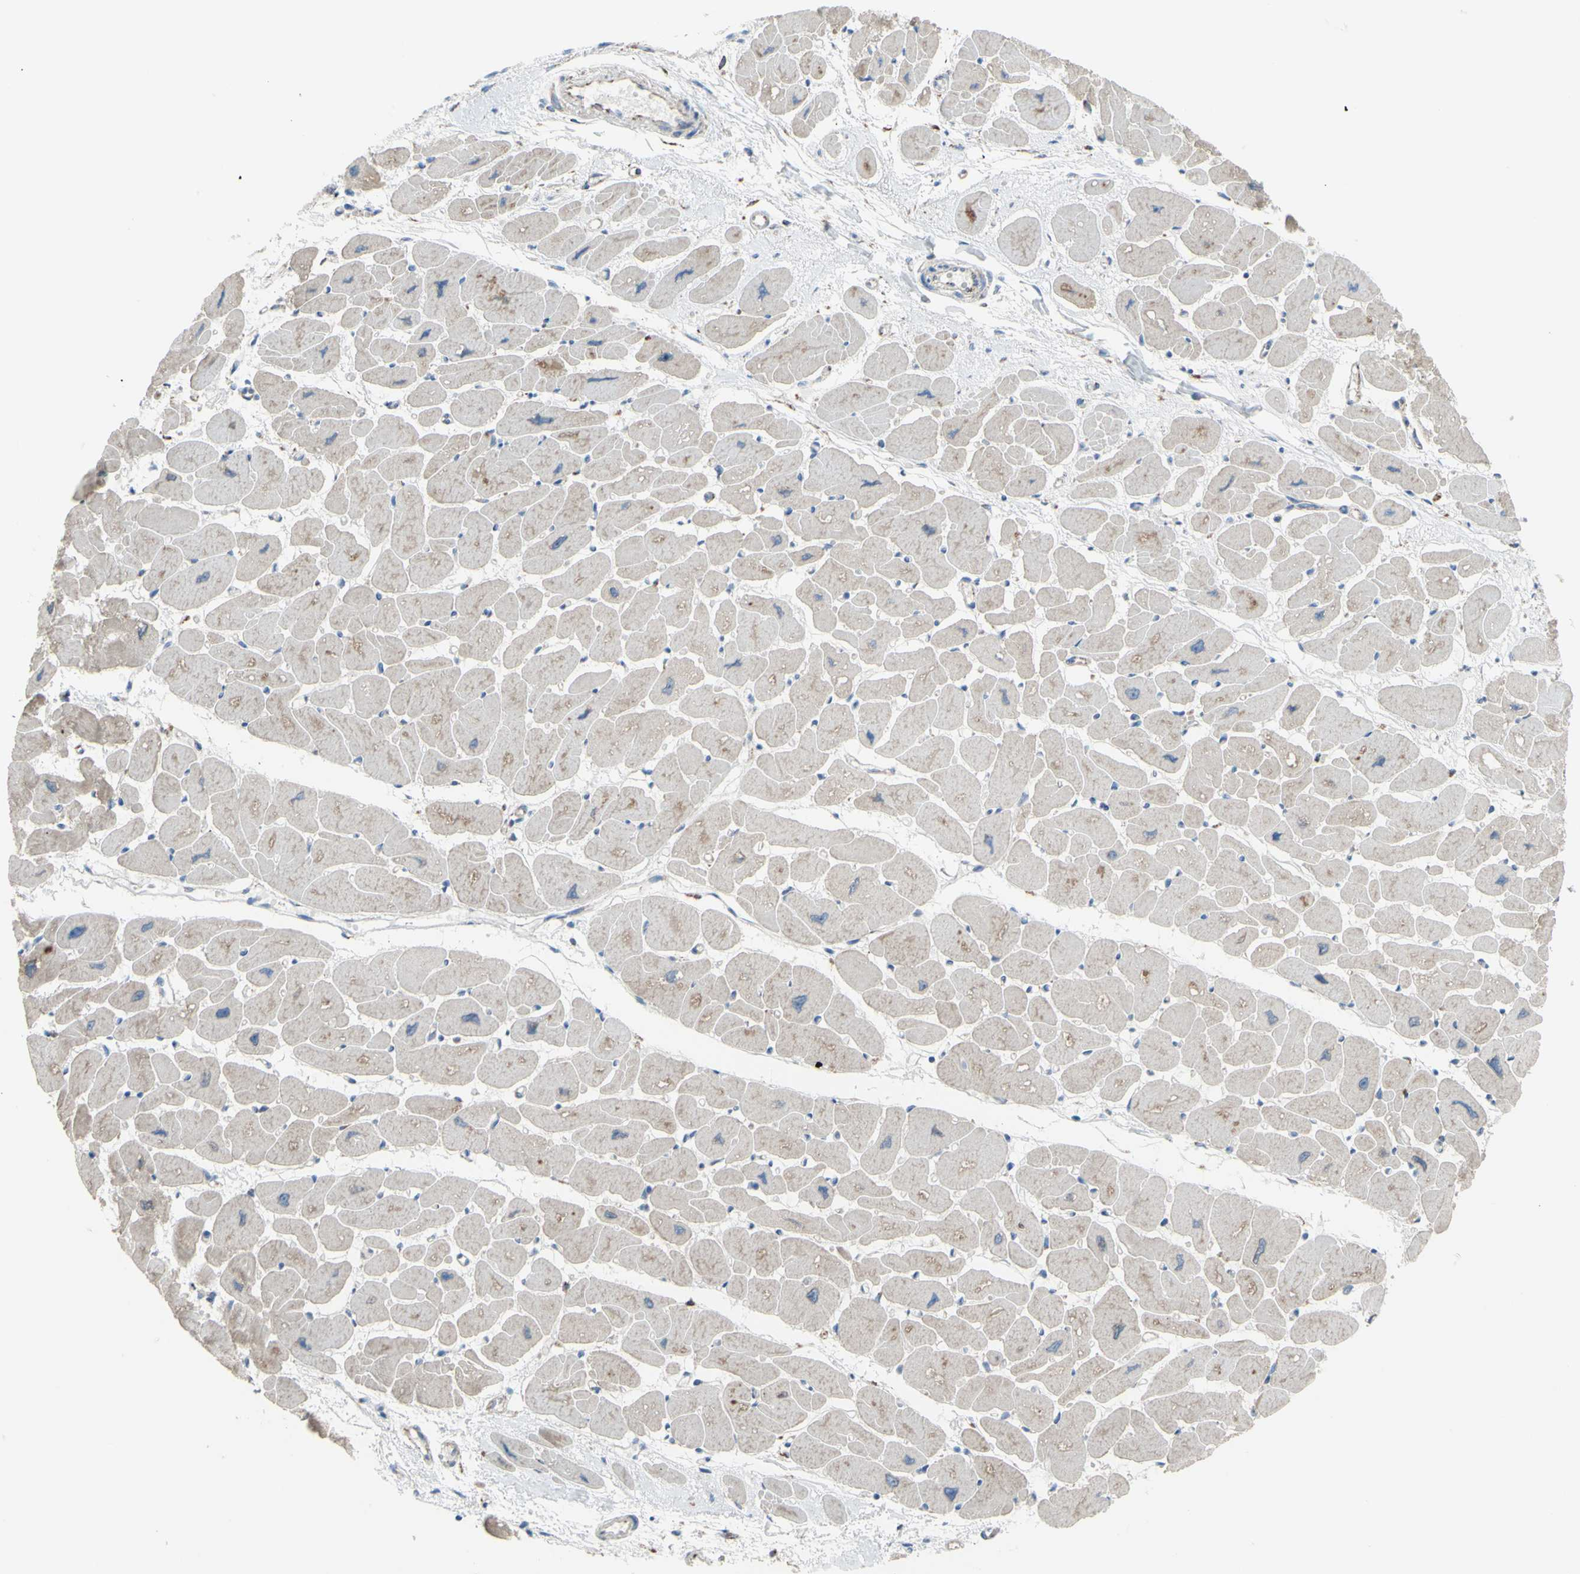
{"staining": {"intensity": "weak", "quantity": "25%-75%", "location": "cytoplasmic/membranous"}, "tissue": "heart muscle", "cell_type": "Cardiomyocytes", "image_type": "normal", "snomed": [{"axis": "morphology", "description": "Normal tissue, NOS"}, {"axis": "topography", "description": "Heart"}], "caption": "Immunohistochemical staining of unremarkable human heart muscle displays low levels of weak cytoplasmic/membranous positivity in about 25%-75% of cardiomyocytes. (IHC, brightfield microscopy, high magnification).", "gene": "GLT8D1", "patient": {"sex": "female", "age": 54}}